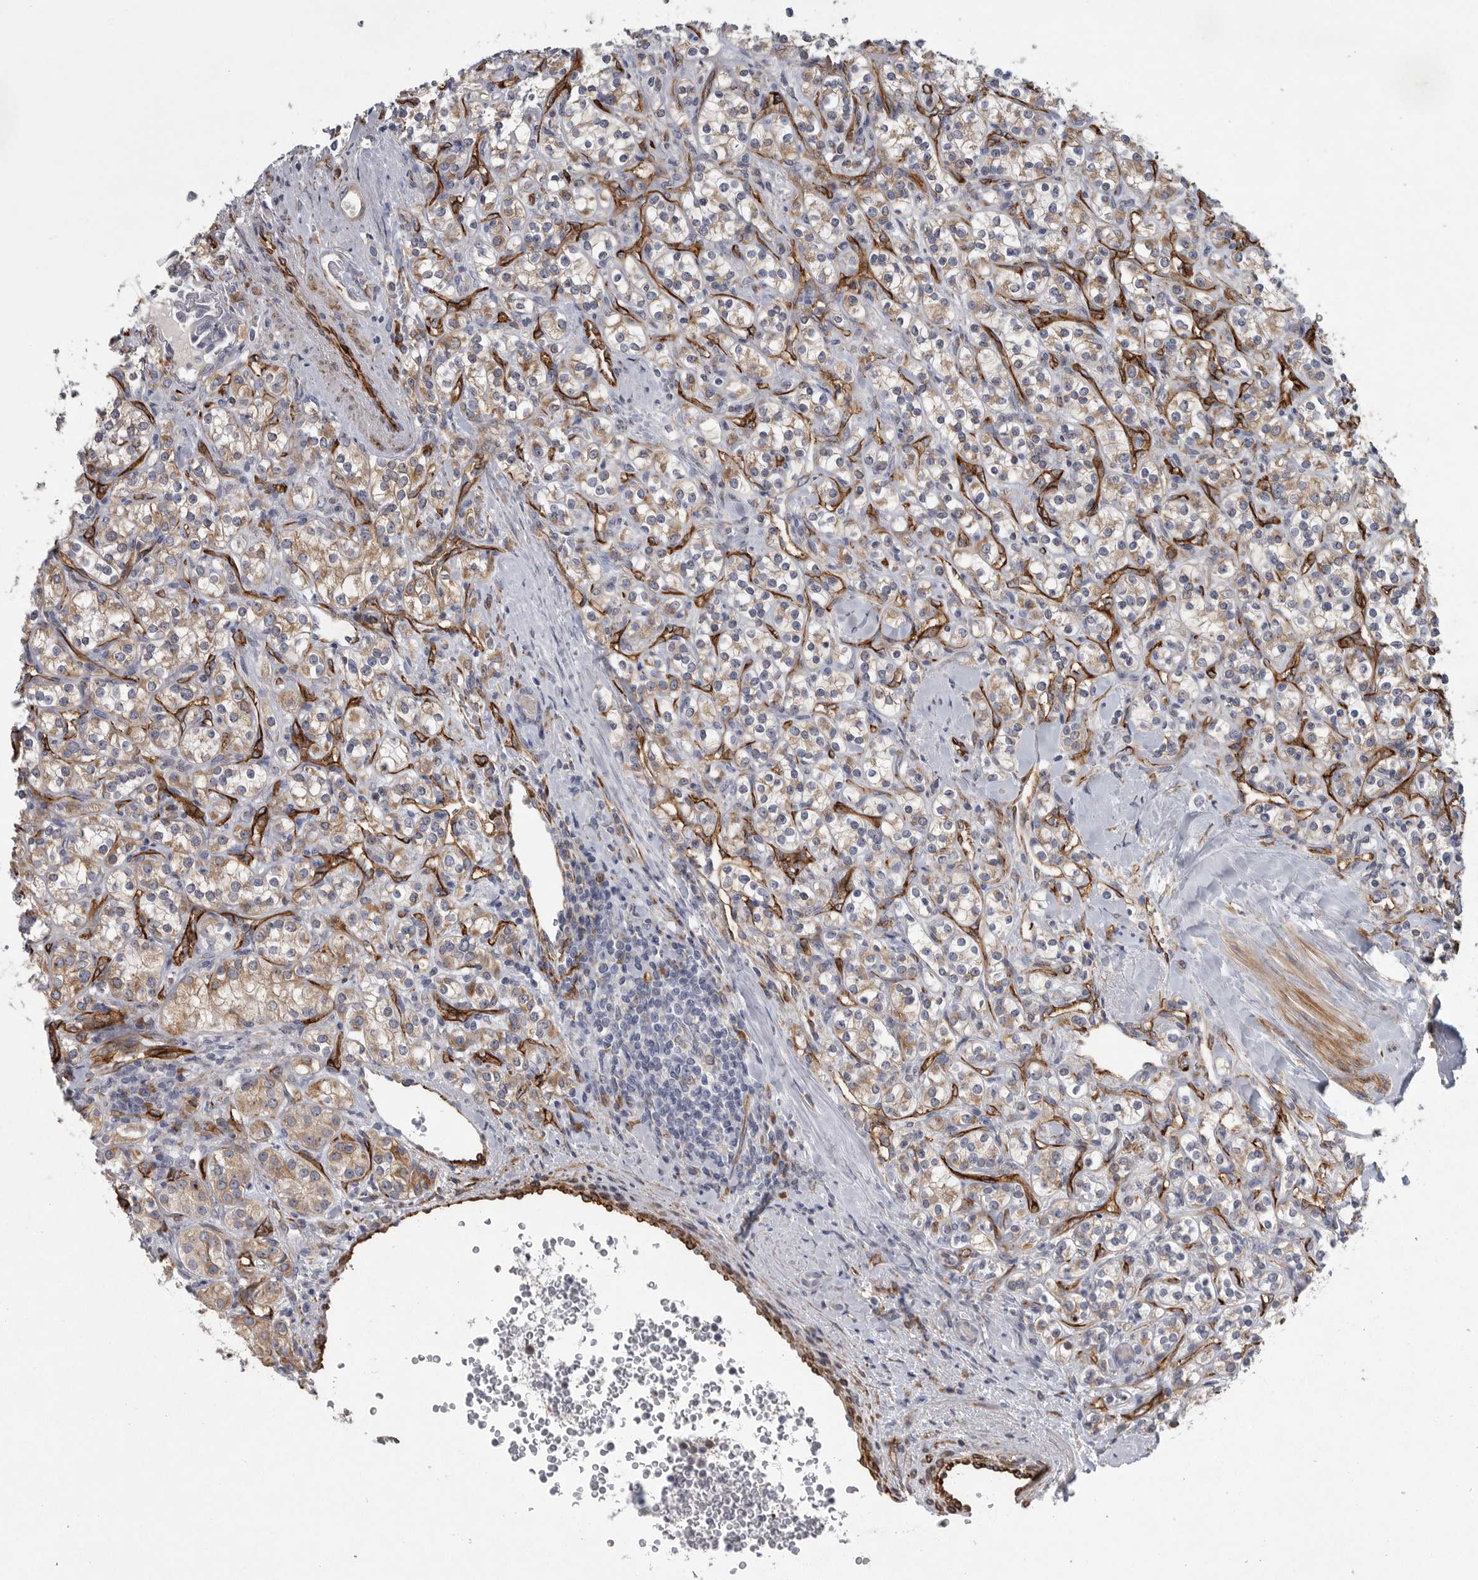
{"staining": {"intensity": "moderate", "quantity": ">75%", "location": "cytoplasmic/membranous"}, "tissue": "renal cancer", "cell_type": "Tumor cells", "image_type": "cancer", "snomed": [{"axis": "morphology", "description": "Adenocarcinoma, NOS"}, {"axis": "topography", "description": "Kidney"}], "caption": "Renal cancer (adenocarcinoma) stained for a protein exhibits moderate cytoplasmic/membranous positivity in tumor cells.", "gene": "MINPP1", "patient": {"sex": "male", "age": 77}}